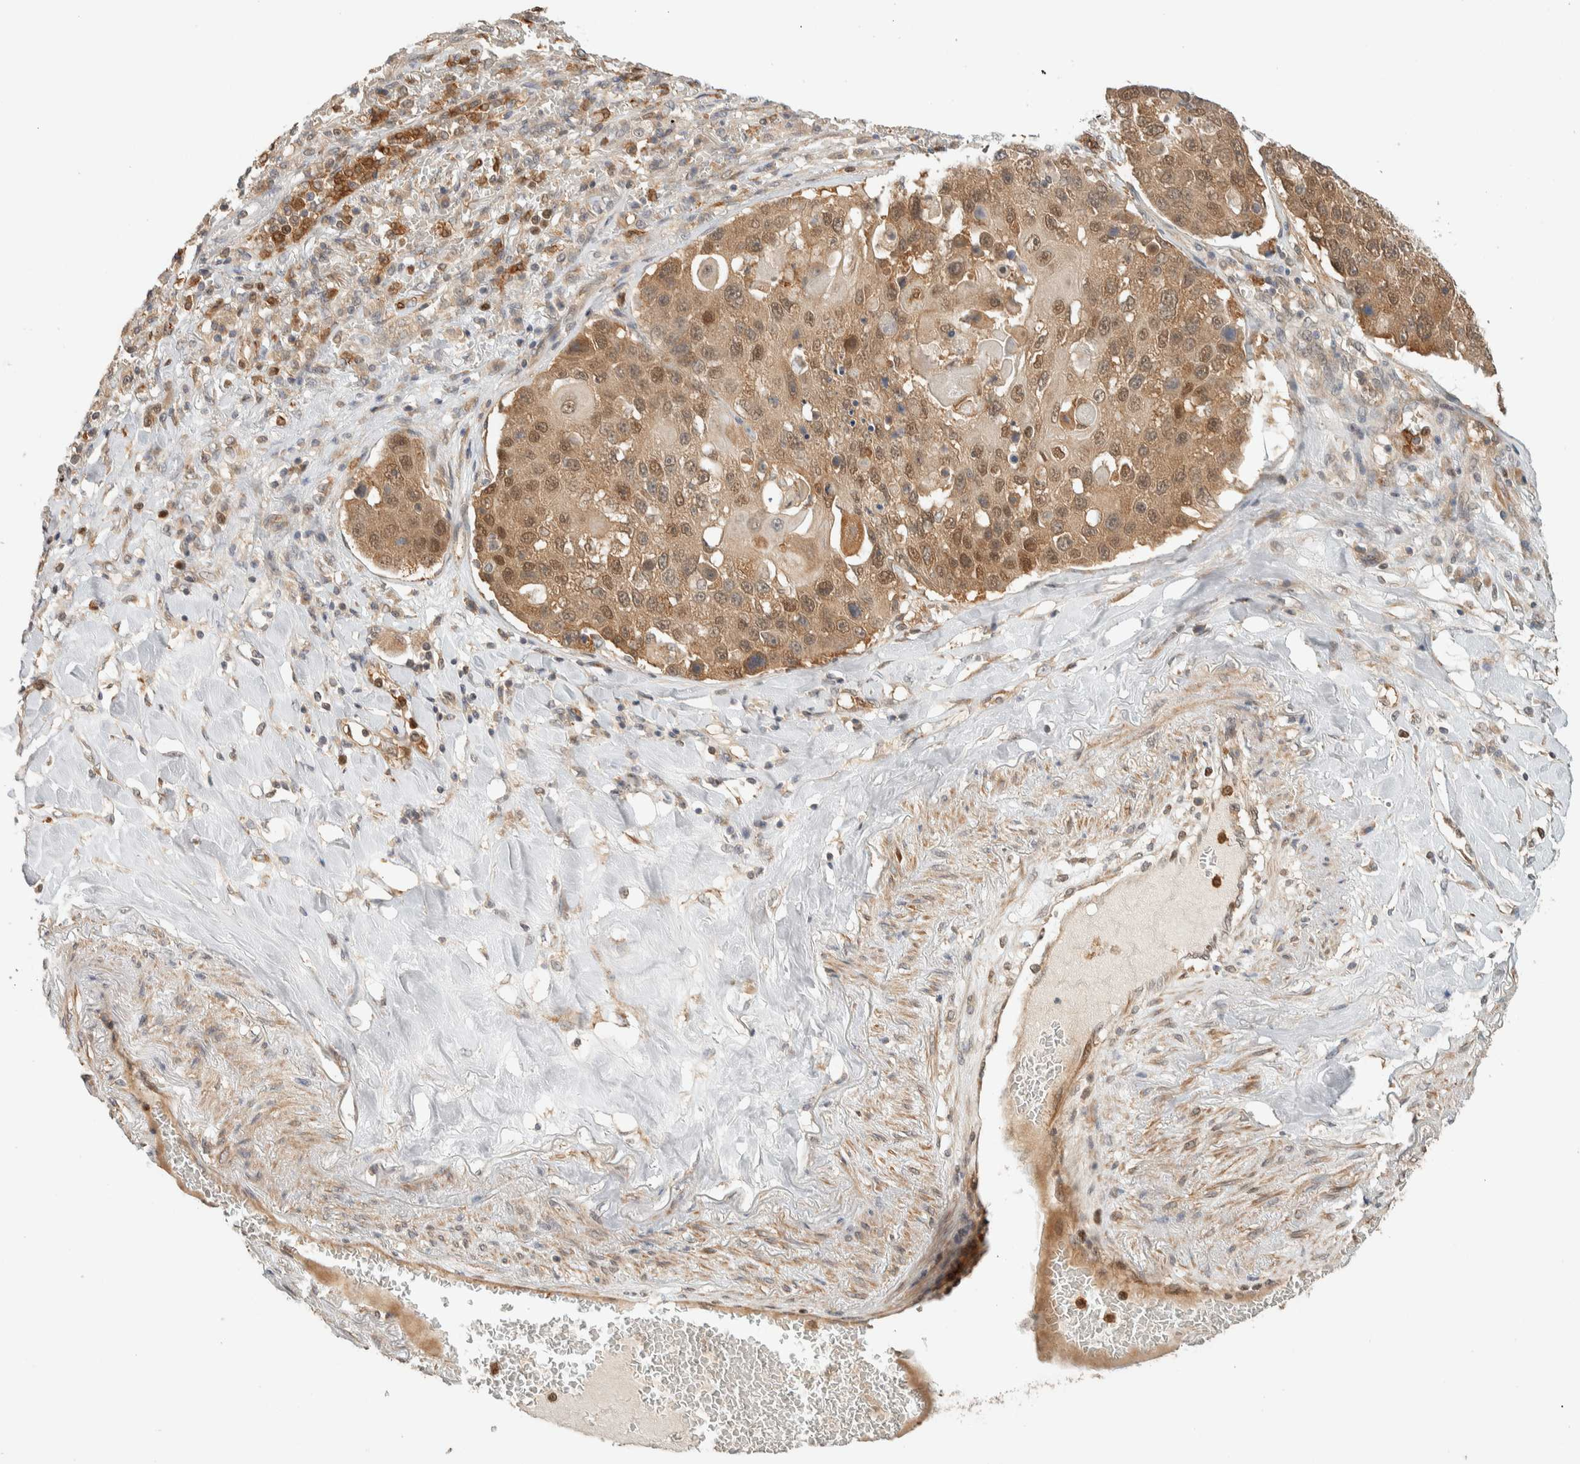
{"staining": {"intensity": "moderate", "quantity": ">75%", "location": "cytoplasmic/membranous,nuclear"}, "tissue": "lung cancer", "cell_type": "Tumor cells", "image_type": "cancer", "snomed": [{"axis": "morphology", "description": "Squamous cell carcinoma, NOS"}, {"axis": "topography", "description": "Lung"}], "caption": "Moderate cytoplasmic/membranous and nuclear staining for a protein is seen in about >75% of tumor cells of lung squamous cell carcinoma using immunohistochemistry (IHC).", "gene": "ADSS2", "patient": {"sex": "male", "age": 61}}